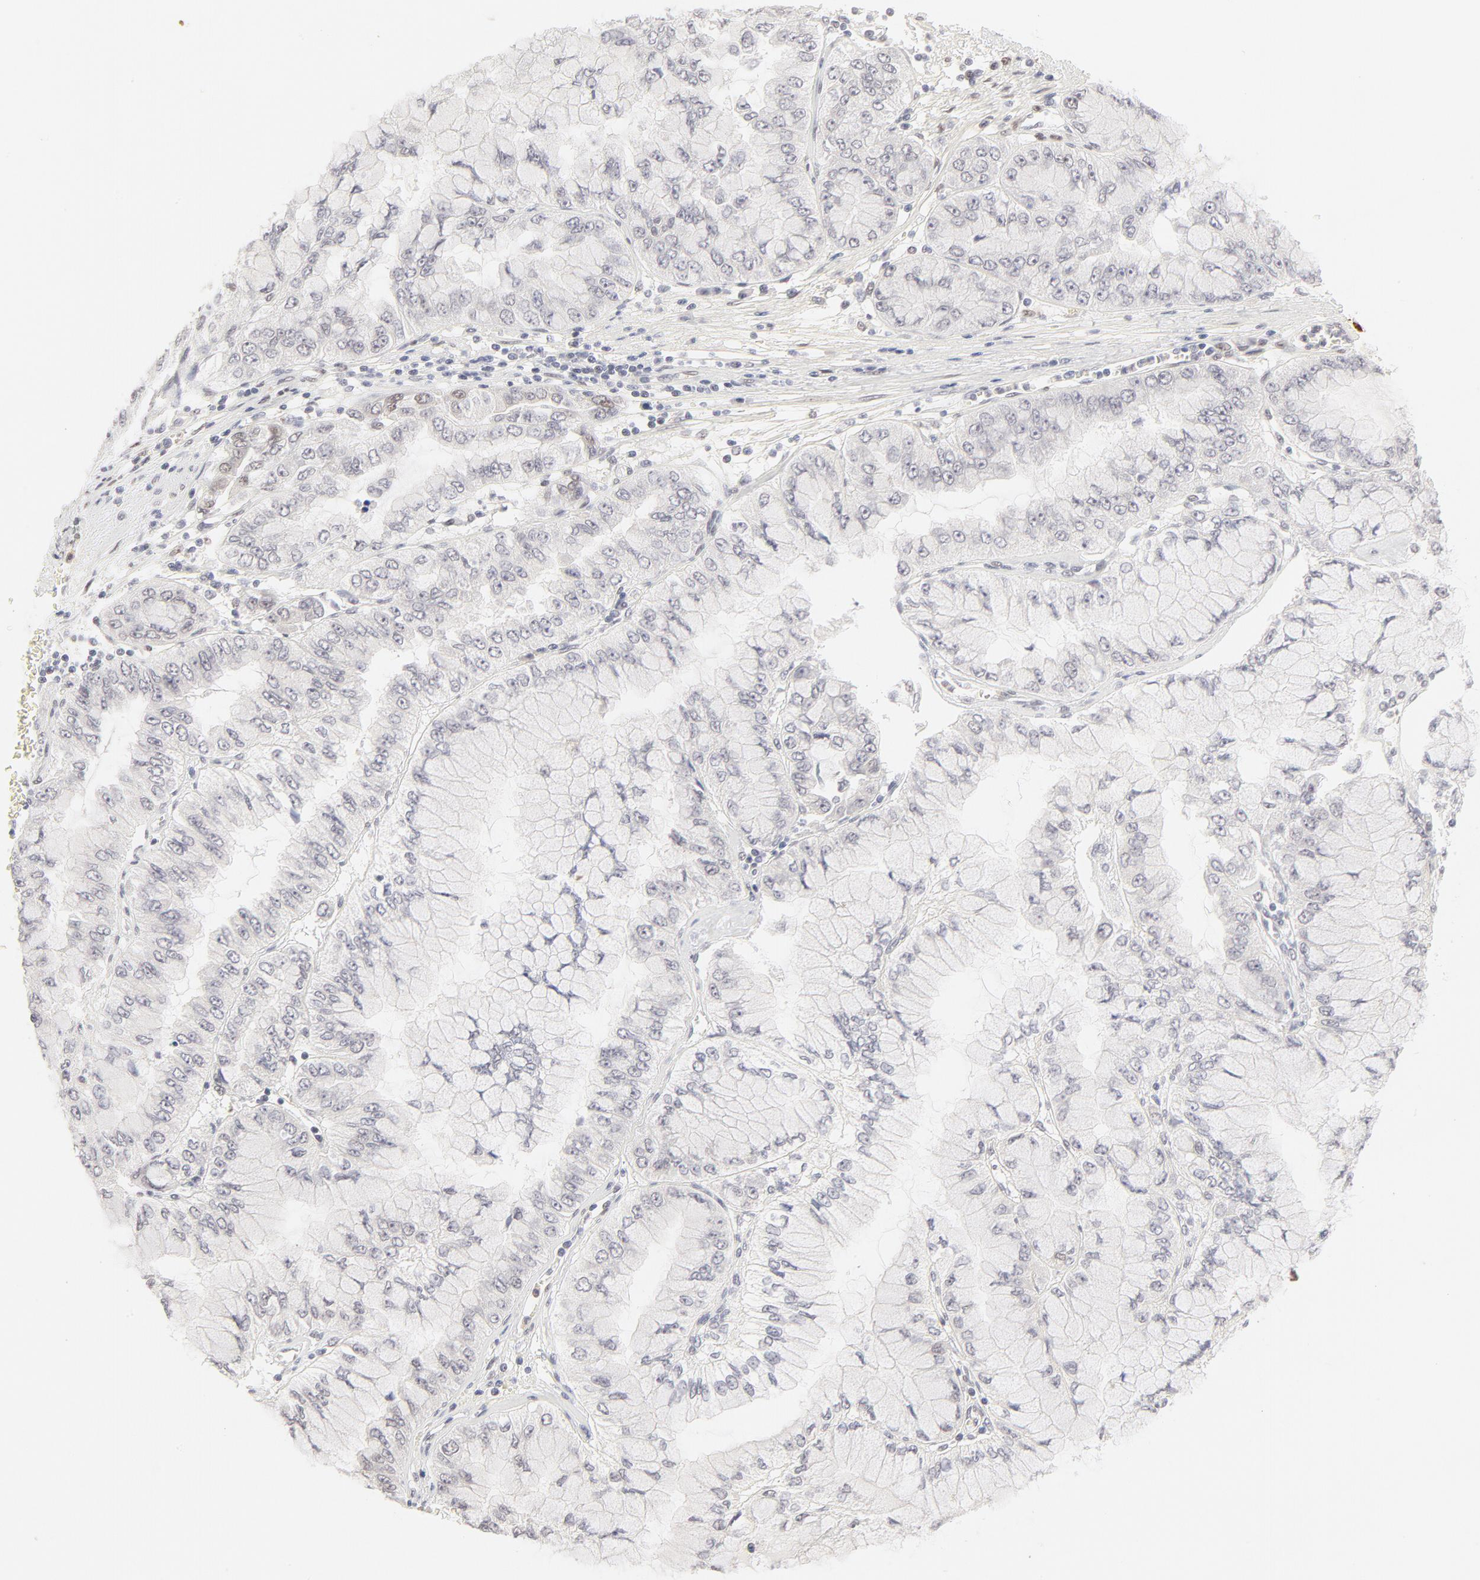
{"staining": {"intensity": "negative", "quantity": "none", "location": "none"}, "tissue": "liver cancer", "cell_type": "Tumor cells", "image_type": "cancer", "snomed": [{"axis": "morphology", "description": "Cholangiocarcinoma"}, {"axis": "topography", "description": "Liver"}], "caption": "DAB (3,3'-diaminobenzidine) immunohistochemical staining of cholangiocarcinoma (liver) shows no significant staining in tumor cells. The staining was performed using DAB (3,3'-diaminobenzidine) to visualize the protein expression in brown, while the nuclei were stained in blue with hematoxylin (Magnification: 20x).", "gene": "PBX3", "patient": {"sex": "female", "age": 79}}